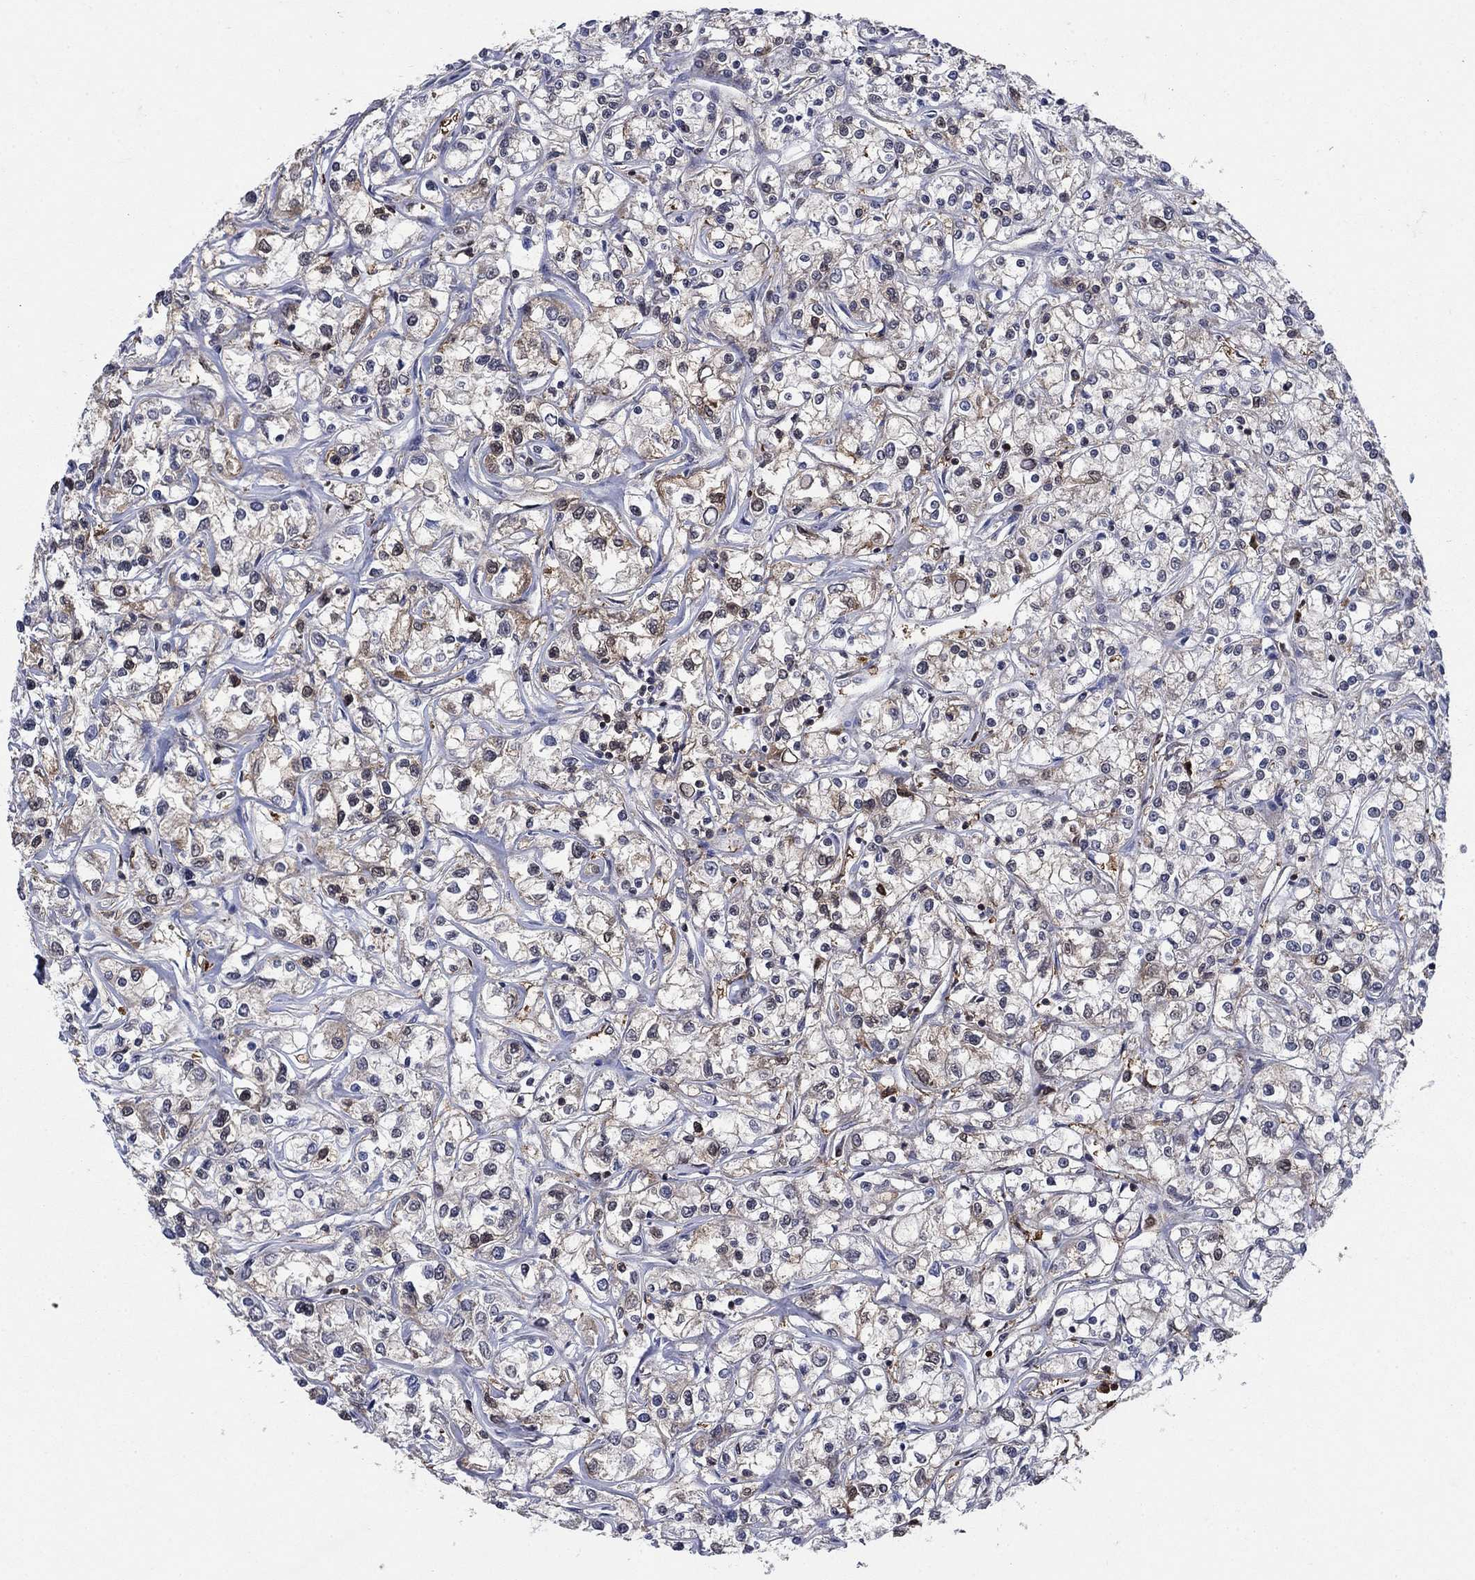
{"staining": {"intensity": "negative", "quantity": "none", "location": "none"}, "tissue": "renal cancer", "cell_type": "Tumor cells", "image_type": "cancer", "snomed": [{"axis": "morphology", "description": "Adenocarcinoma, NOS"}, {"axis": "topography", "description": "Kidney"}], "caption": "Protein analysis of adenocarcinoma (renal) exhibits no significant staining in tumor cells.", "gene": "CACYBP", "patient": {"sex": "female", "age": 59}}